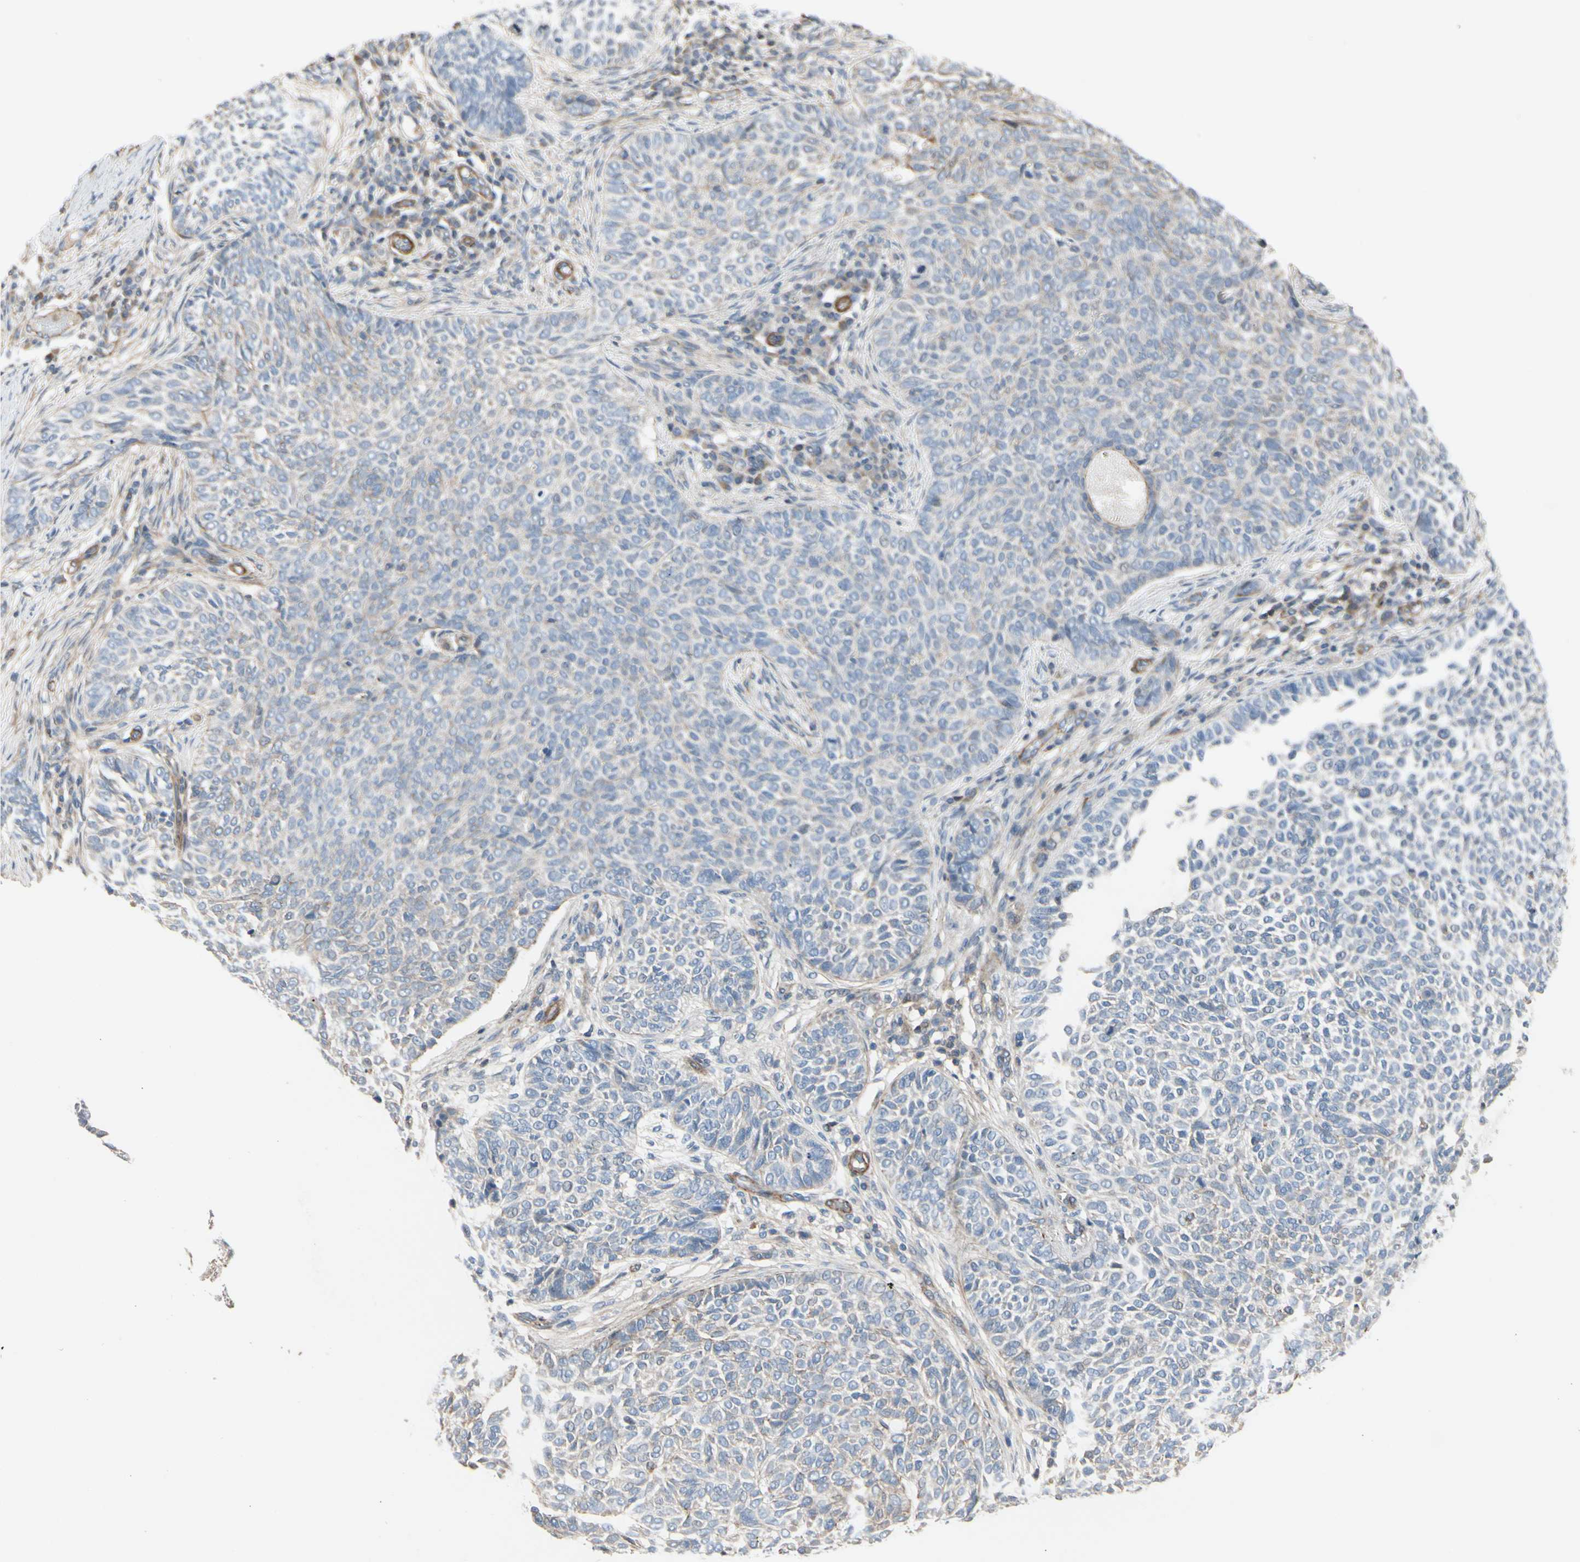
{"staining": {"intensity": "weak", "quantity": "<25%", "location": "cytoplasmic/membranous"}, "tissue": "skin cancer", "cell_type": "Tumor cells", "image_type": "cancer", "snomed": [{"axis": "morphology", "description": "Basal cell carcinoma"}, {"axis": "topography", "description": "Skin"}], "caption": "This histopathology image is of skin cancer (basal cell carcinoma) stained with IHC to label a protein in brown with the nuclei are counter-stained blue. There is no staining in tumor cells. (Brightfield microscopy of DAB immunohistochemistry at high magnification).", "gene": "TPM1", "patient": {"sex": "male", "age": 87}}